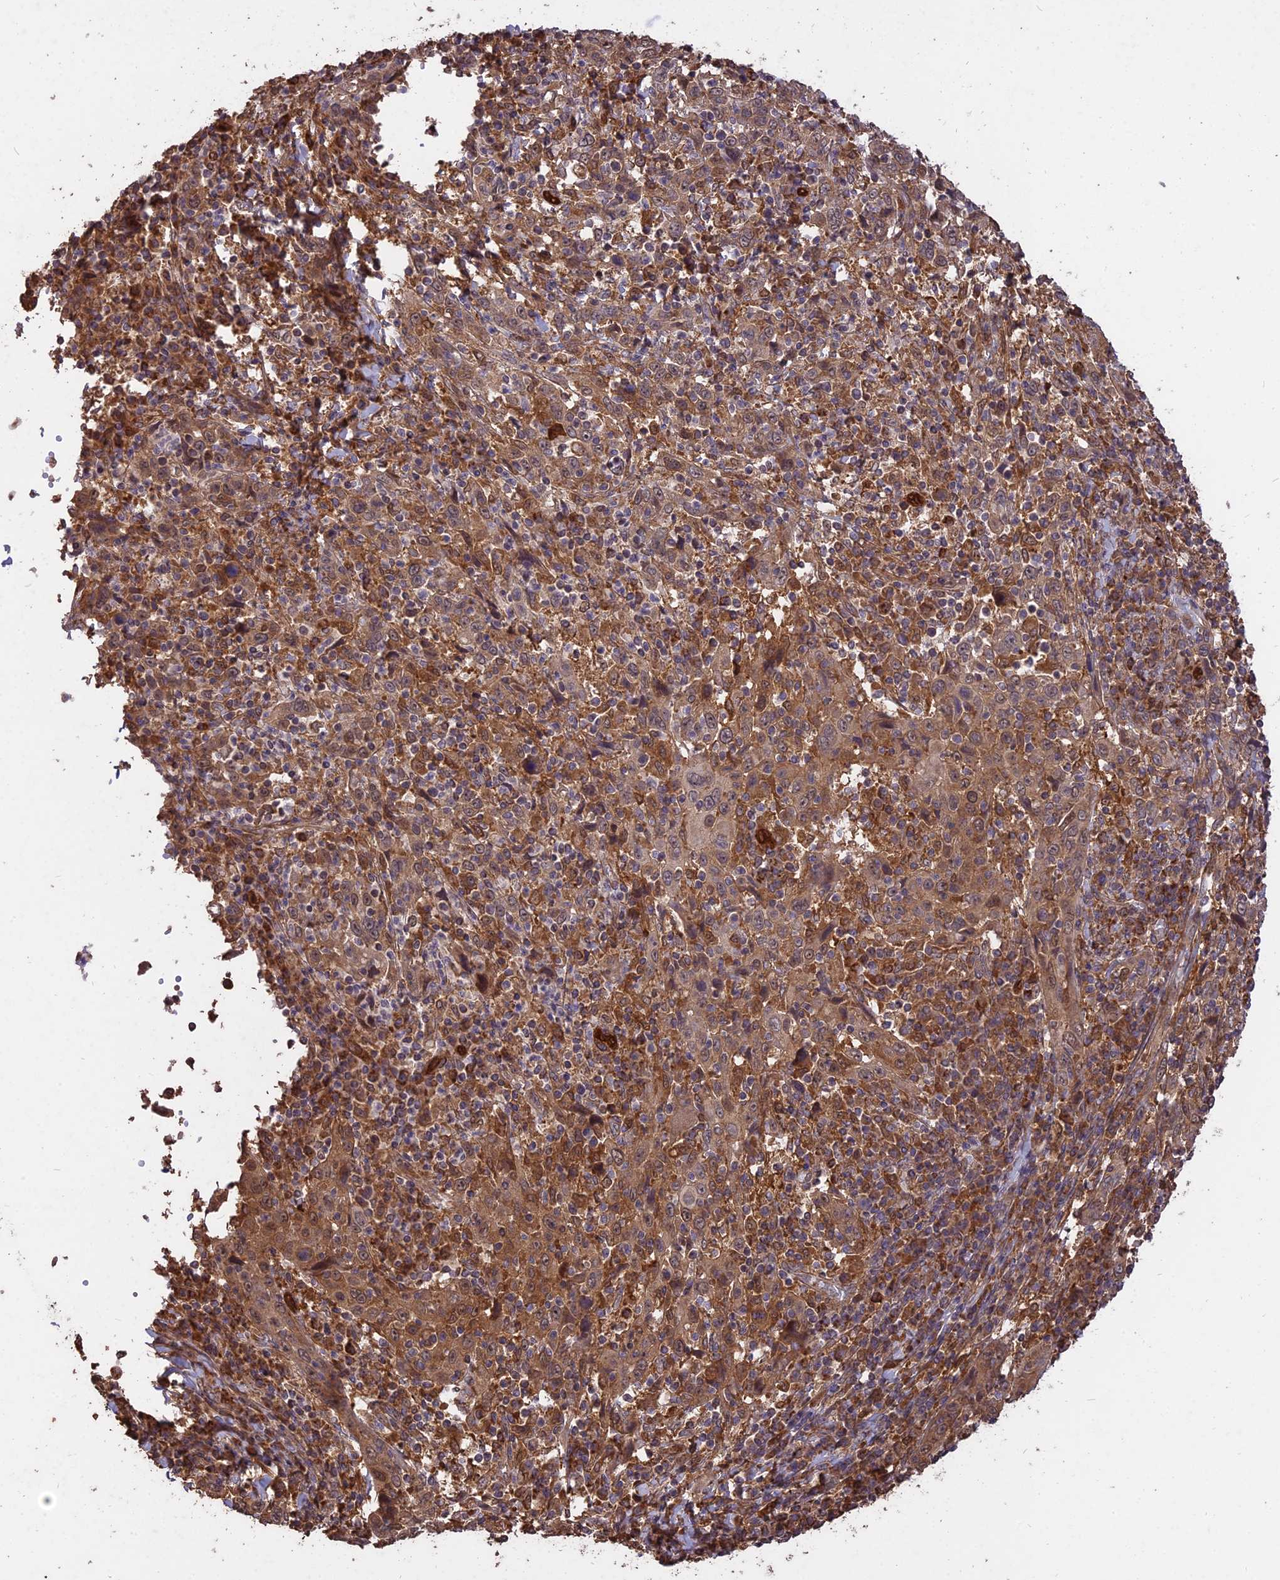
{"staining": {"intensity": "moderate", "quantity": ">75%", "location": "cytoplasmic/membranous"}, "tissue": "cervical cancer", "cell_type": "Tumor cells", "image_type": "cancer", "snomed": [{"axis": "morphology", "description": "Squamous cell carcinoma, NOS"}, {"axis": "topography", "description": "Cervix"}], "caption": "Protein expression analysis of cervical squamous cell carcinoma reveals moderate cytoplasmic/membranous staining in approximately >75% of tumor cells.", "gene": "SAC3D1", "patient": {"sex": "female", "age": 46}}